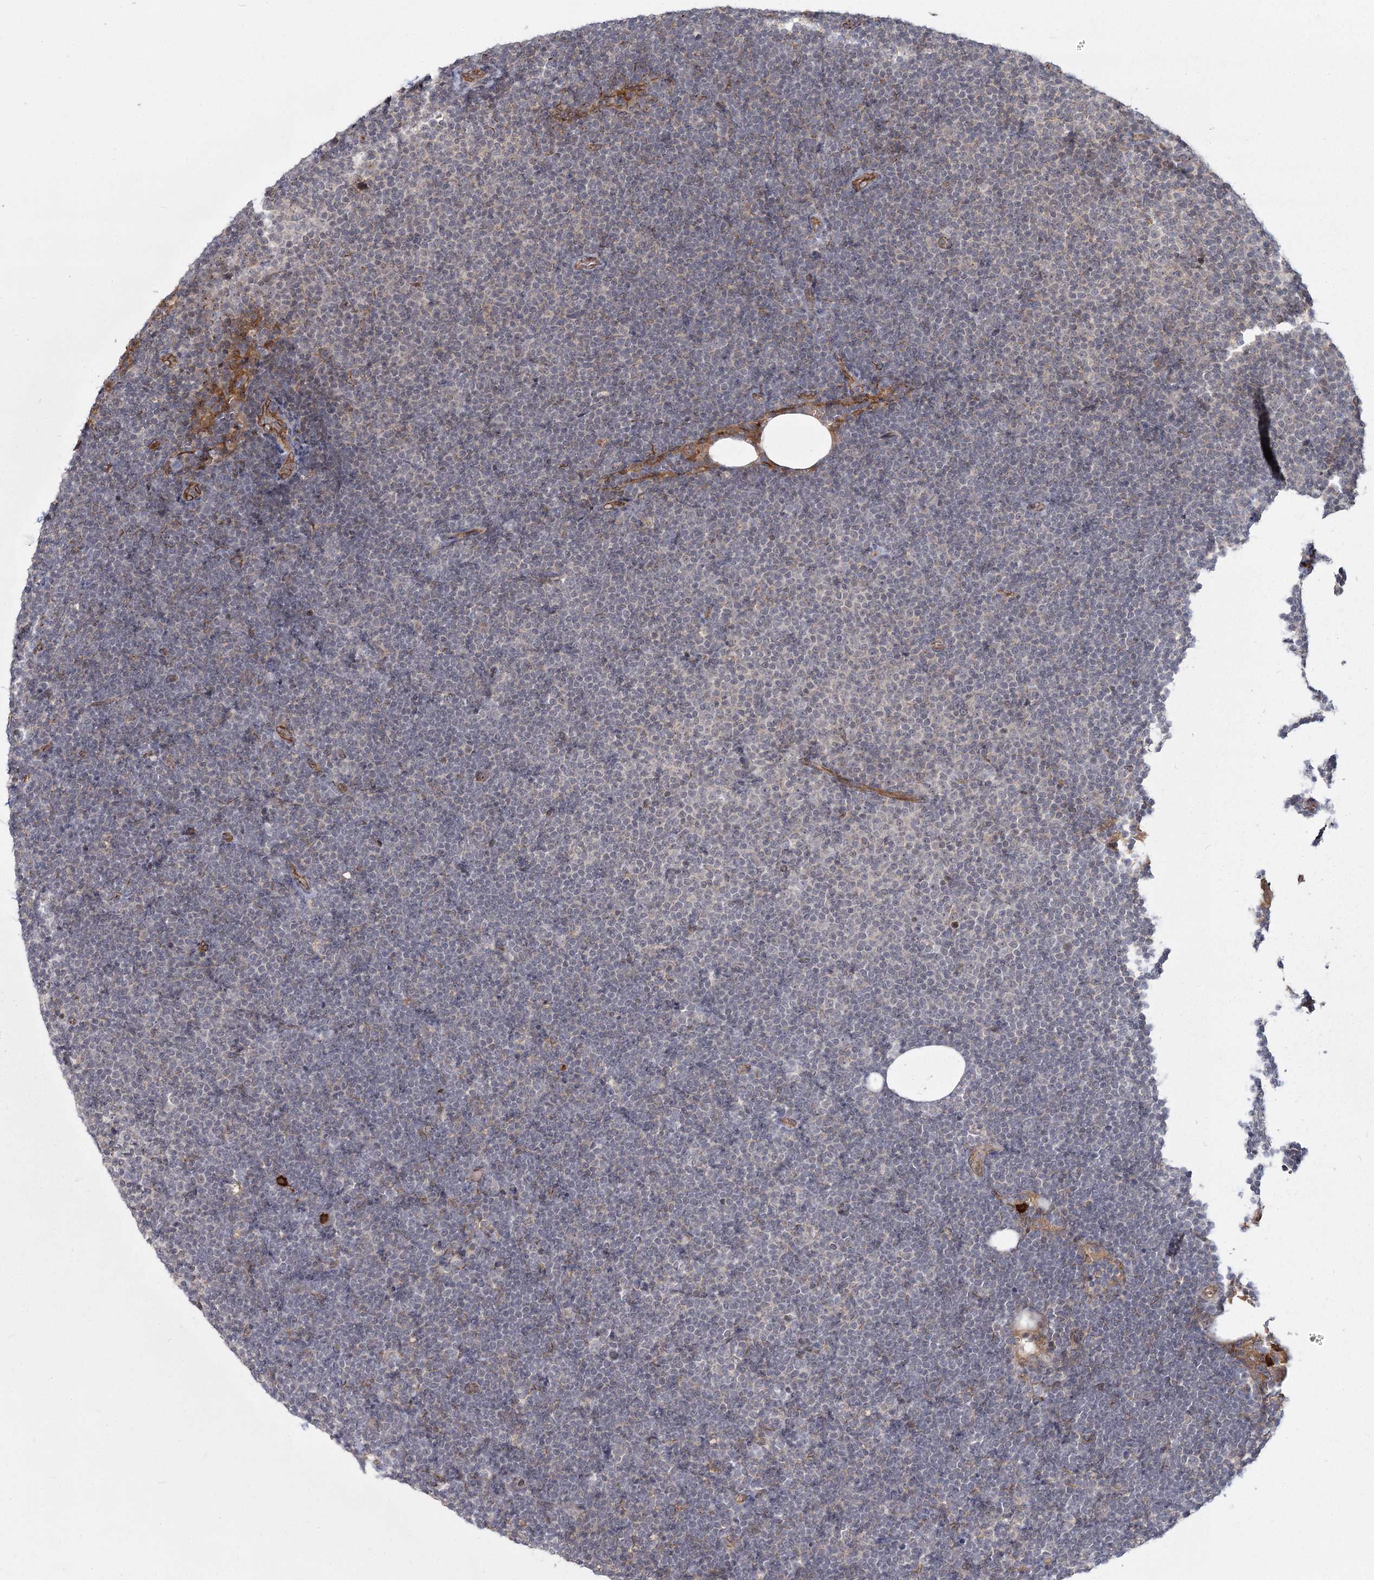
{"staining": {"intensity": "negative", "quantity": "none", "location": "none"}, "tissue": "lymphoma", "cell_type": "Tumor cells", "image_type": "cancer", "snomed": [{"axis": "morphology", "description": "Malignant lymphoma, non-Hodgkin's type, Low grade"}, {"axis": "topography", "description": "Lymph node"}], "caption": "High magnification brightfield microscopy of lymphoma stained with DAB (brown) and counterstained with hematoxylin (blue): tumor cells show no significant positivity.", "gene": "AP2M1", "patient": {"sex": "female", "age": 53}}